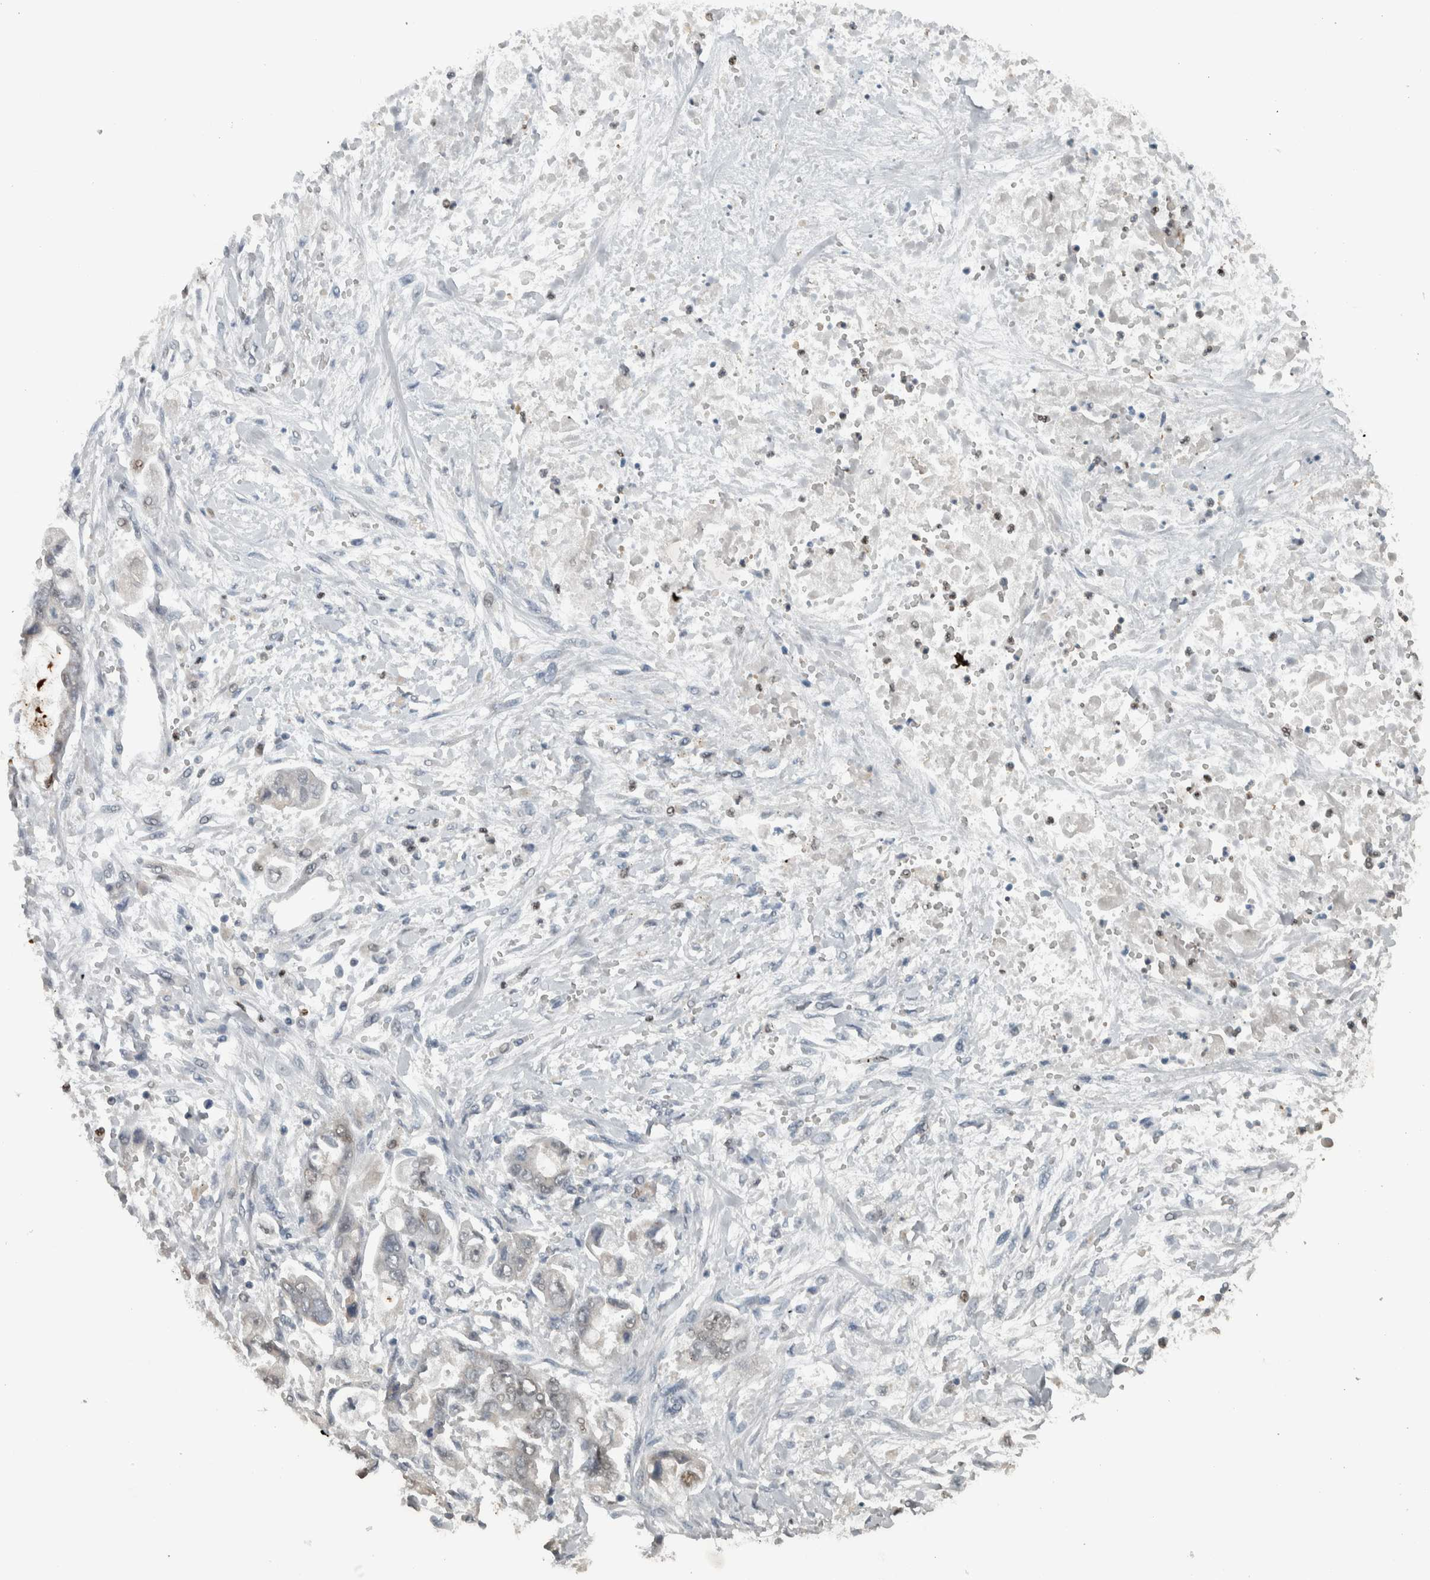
{"staining": {"intensity": "negative", "quantity": "none", "location": "none"}, "tissue": "stomach cancer", "cell_type": "Tumor cells", "image_type": "cancer", "snomed": [{"axis": "morphology", "description": "Normal tissue, NOS"}, {"axis": "morphology", "description": "Adenocarcinoma, NOS"}, {"axis": "topography", "description": "Stomach"}], "caption": "This micrograph is of stomach cancer stained with immunohistochemistry to label a protein in brown with the nuclei are counter-stained blue. There is no expression in tumor cells.", "gene": "ADPRM", "patient": {"sex": "male", "age": 62}}